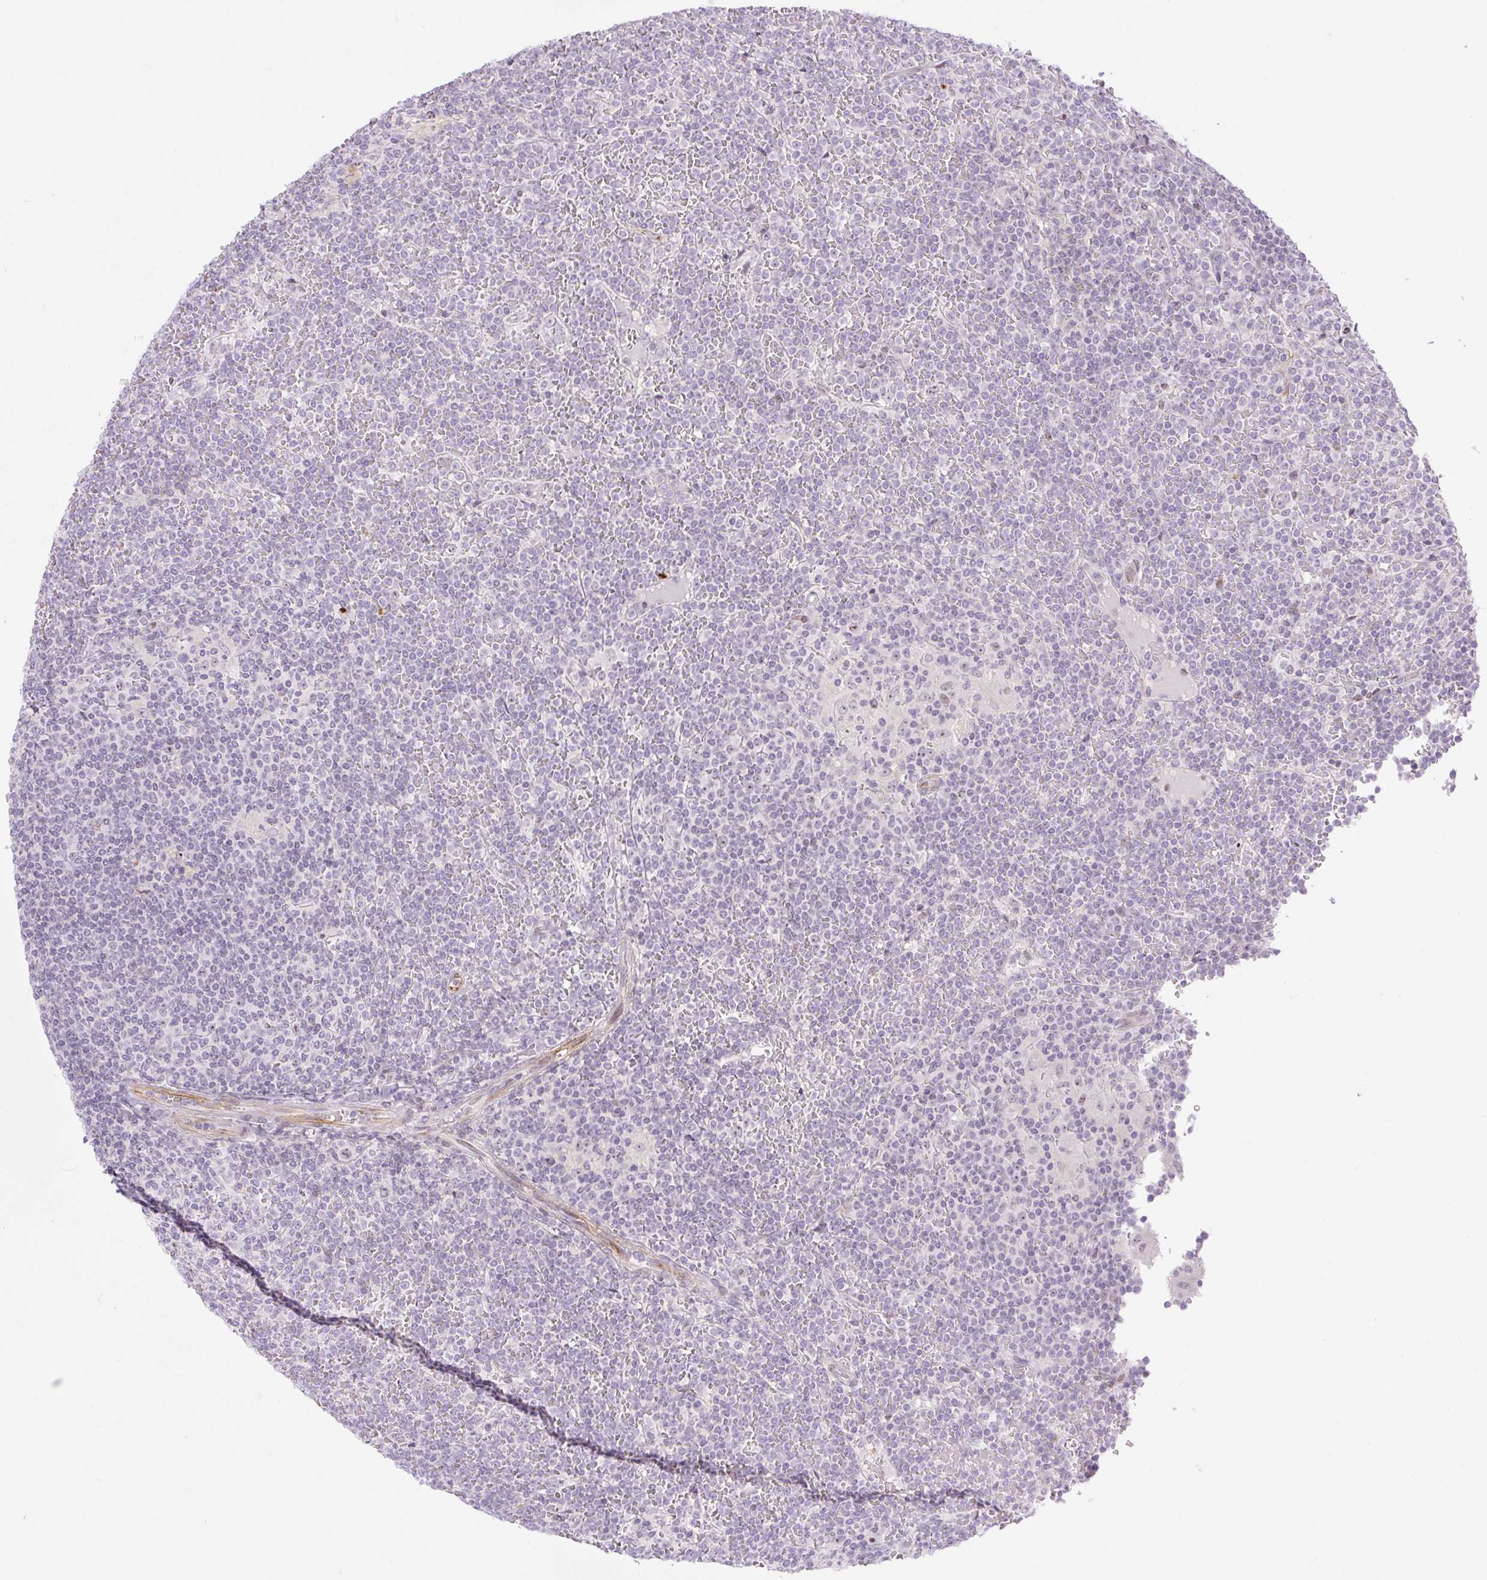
{"staining": {"intensity": "negative", "quantity": "none", "location": "none"}, "tissue": "lymphoma", "cell_type": "Tumor cells", "image_type": "cancer", "snomed": [{"axis": "morphology", "description": "Malignant lymphoma, non-Hodgkin's type, Low grade"}, {"axis": "topography", "description": "Spleen"}], "caption": "High magnification brightfield microscopy of low-grade malignant lymphoma, non-Hodgkin's type stained with DAB (brown) and counterstained with hematoxylin (blue): tumor cells show no significant staining.", "gene": "ZNF417", "patient": {"sex": "female", "age": 19}}